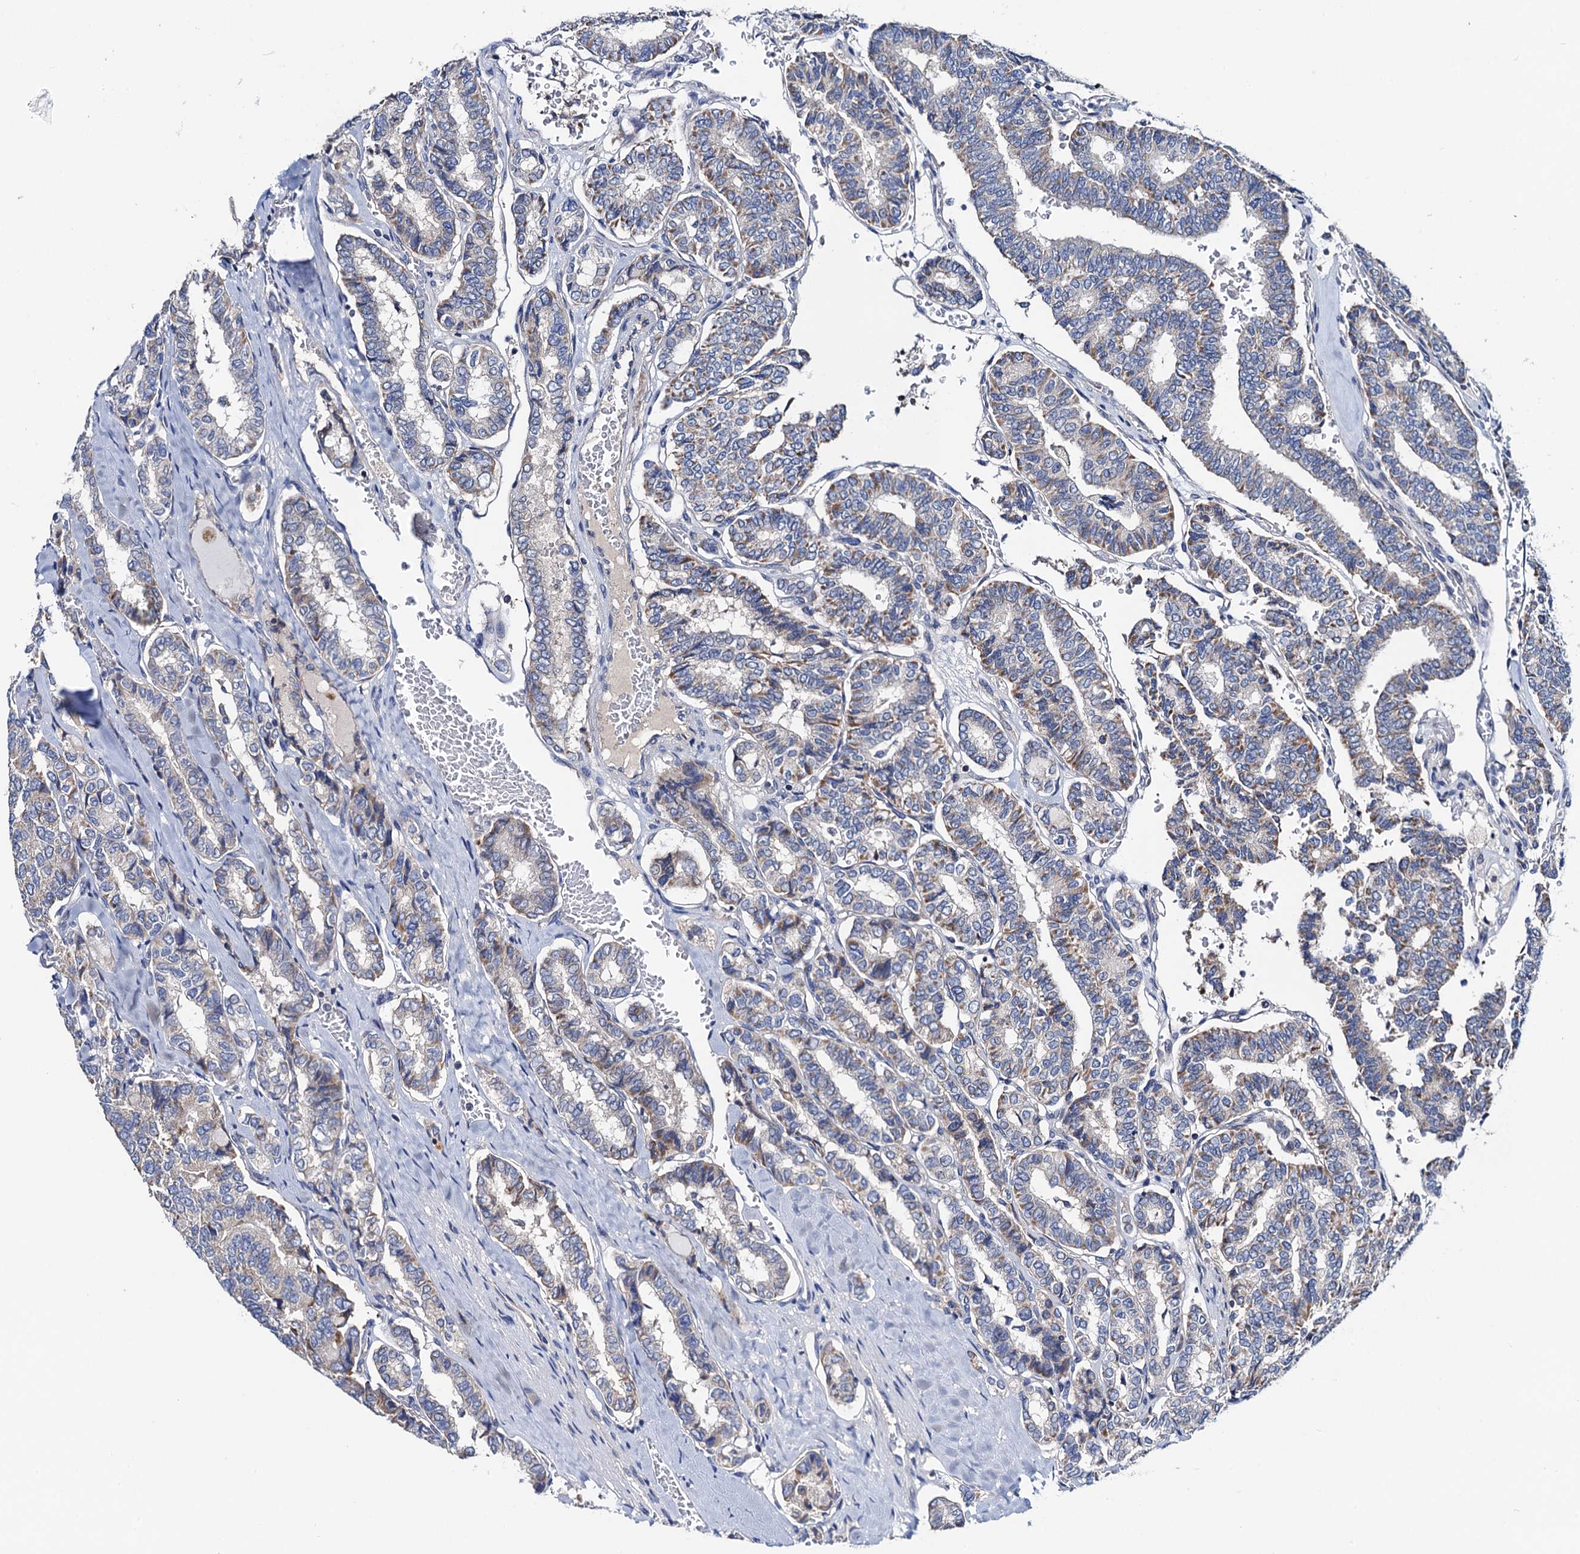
{"staining": {"intensity": "weak", "quantity": "25%-75%", "location": "cytoplasmic/membranous"}, "tissue": "thyroid cancer", "cell_type": "Tumor cells", "image_type": "cancer", "snomed": [{"axis": "morphology", "description": "Papillary adenocarcinoma, NOS"}, {"axis": "topography", "description": "Thyroid gland"}], "caption": "Human thyroid cancer stained for a protein (brown) displays weak cytoplasmic/membranous positive staining in approximately 25%-75% of tumor cells.", "gene": "MRPL48", "patient": {"sex": "female", "age": 35}}